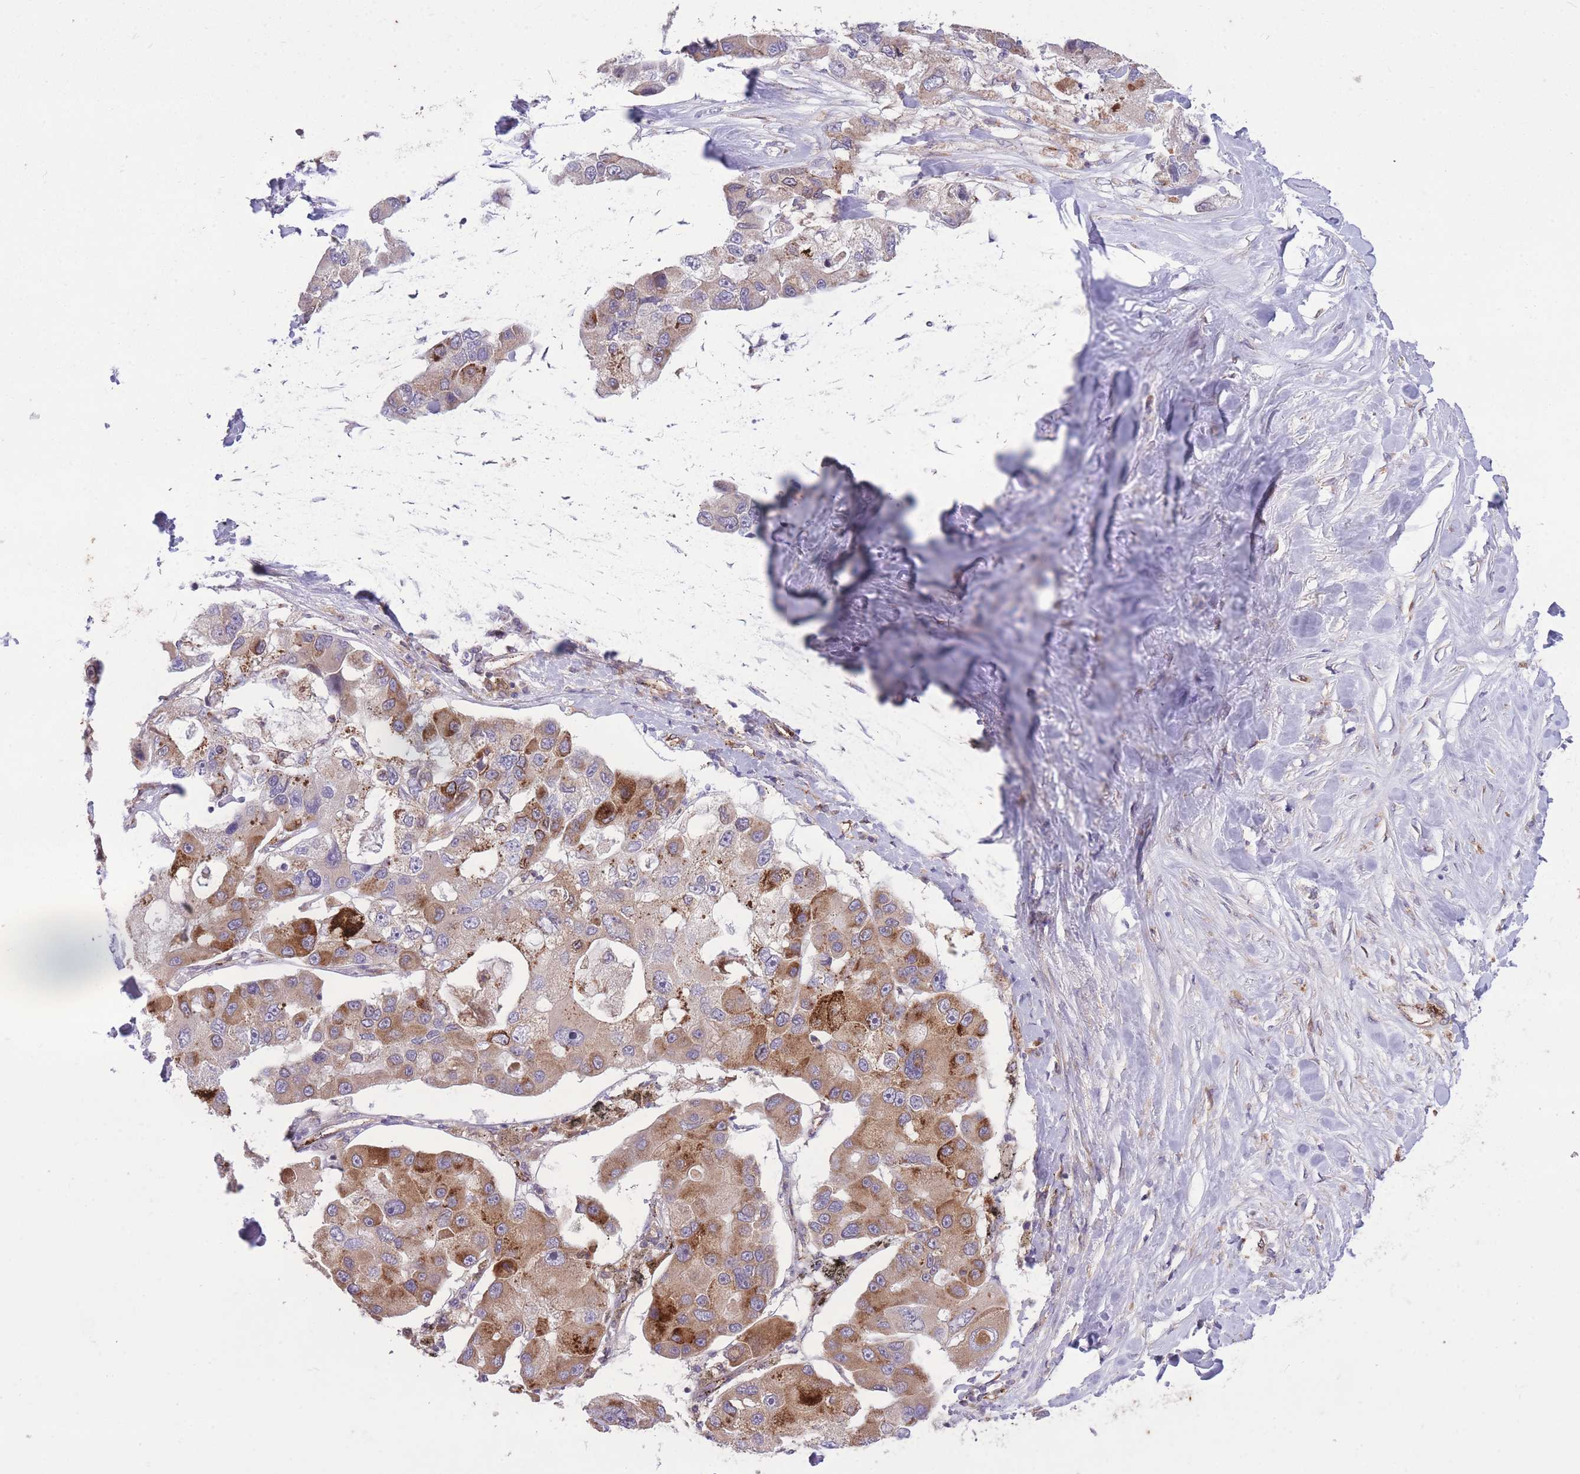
{"staining": {"intensity": "strong", "quantity": "<25%", "location": "cytoplasmic/membranous"}, "tissue": "lung cancer", "cell_type": "Tumor cells", "image_type": "cancer", "snomed": [{"axis": "morphology", "description": "Adenocarcinoma, NOS"}, {"axis": "topography", "description": "Lung"}], "caption": "The histopathology image displays staining of adenocarcinoma (lung), revealing strong cytoplasmic/membranous protein staining (brown color) within tumor cells.", "gene": "CISH", "patient": {"sex": "female", "age": 54}}